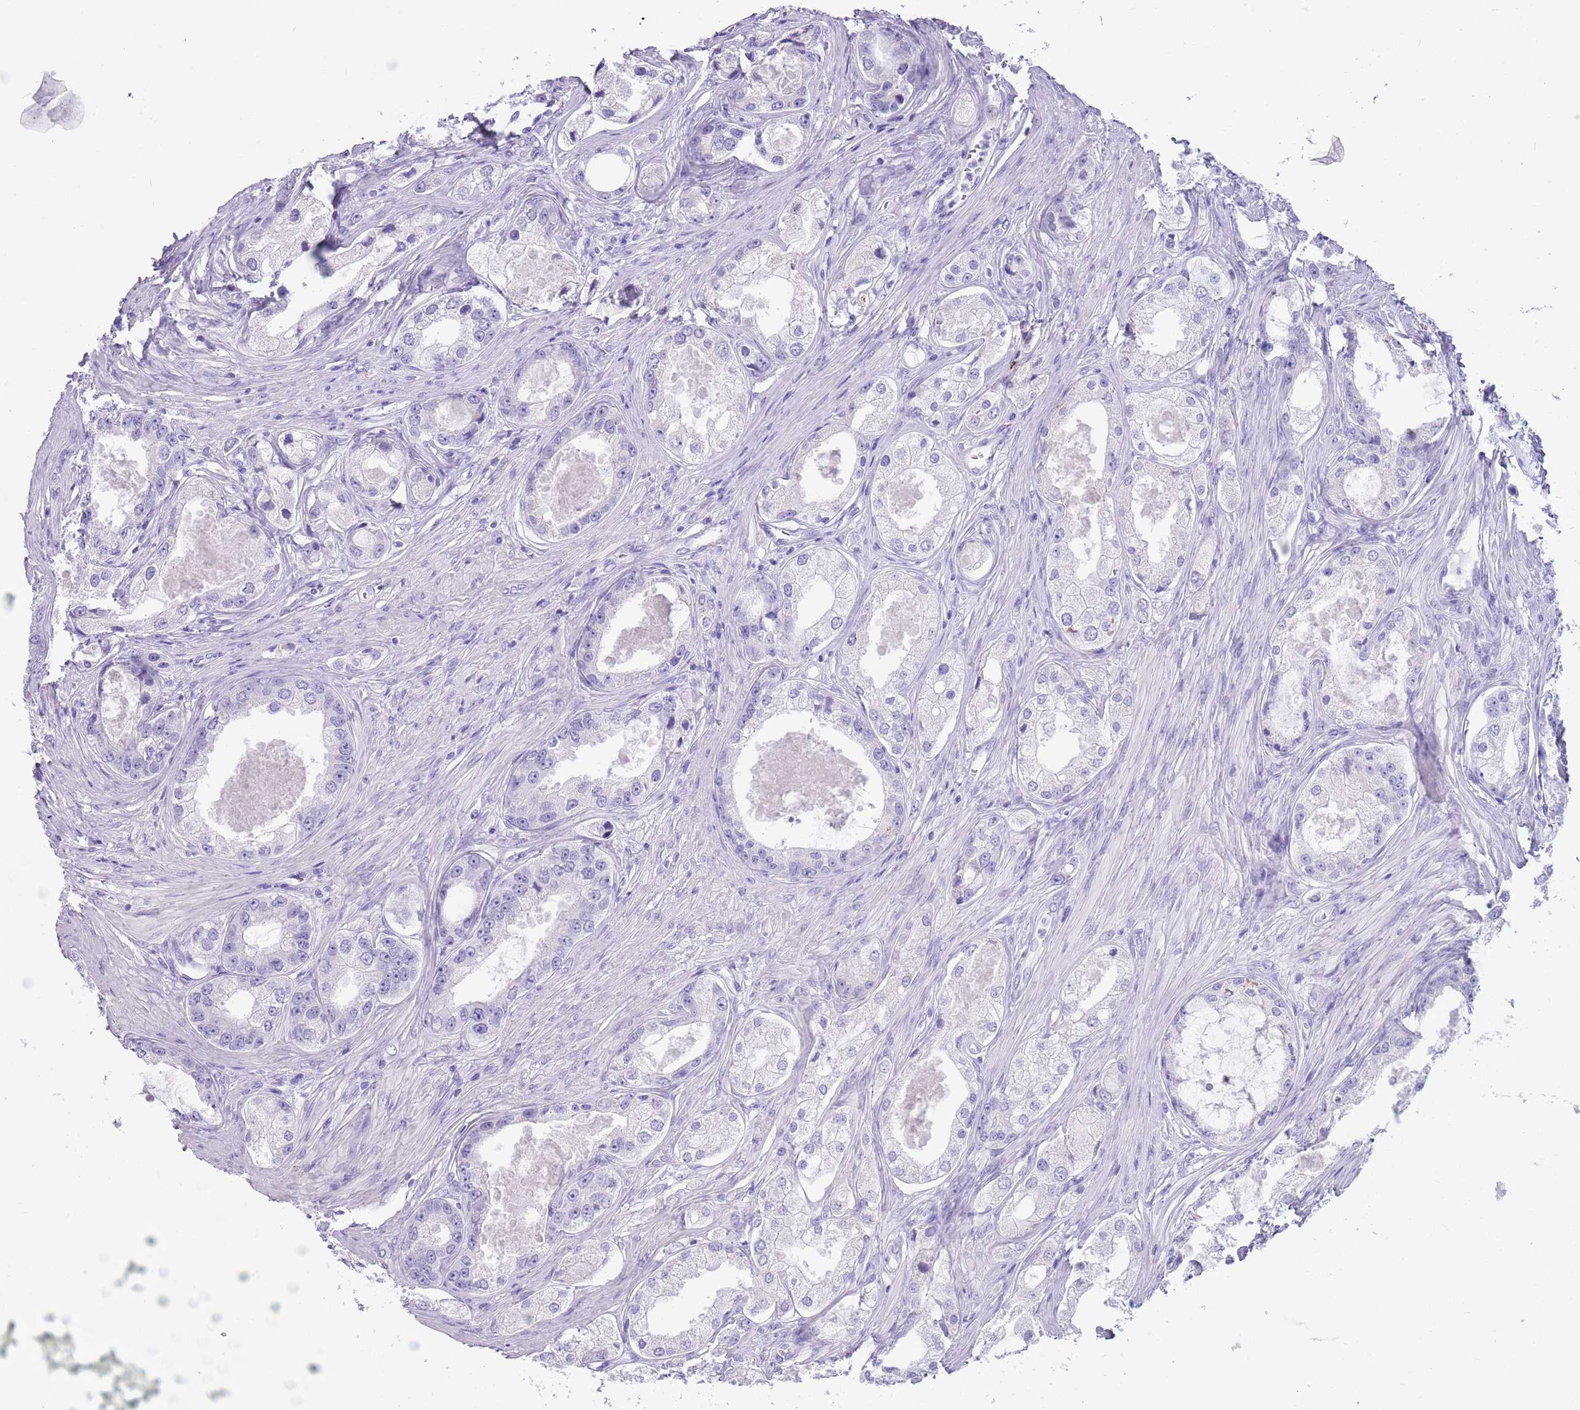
{"staining": {"intensity": "negative", "quantity": "none", "location": "none"}, "tissue": "prostate cancer", "cell_type": "Tumor cells", "image_type": "cancer", "snomed": [{"axis": "morphology", "description": "Adenocarcinoma, Low grade"}, {"axis": "topography", "description": "Prostate"}], "caption": "This micrograph is of prostate cancer (low-grade adenocarcinoma) stained with immunohistochemistry to label a protein in brown with the nuclei are counter-stained blue. There is no expression in tumor cells. Nuclei are stained in blue.", "gene": "LY6G5B", "patient": {"sex": "male", "age": 68}}